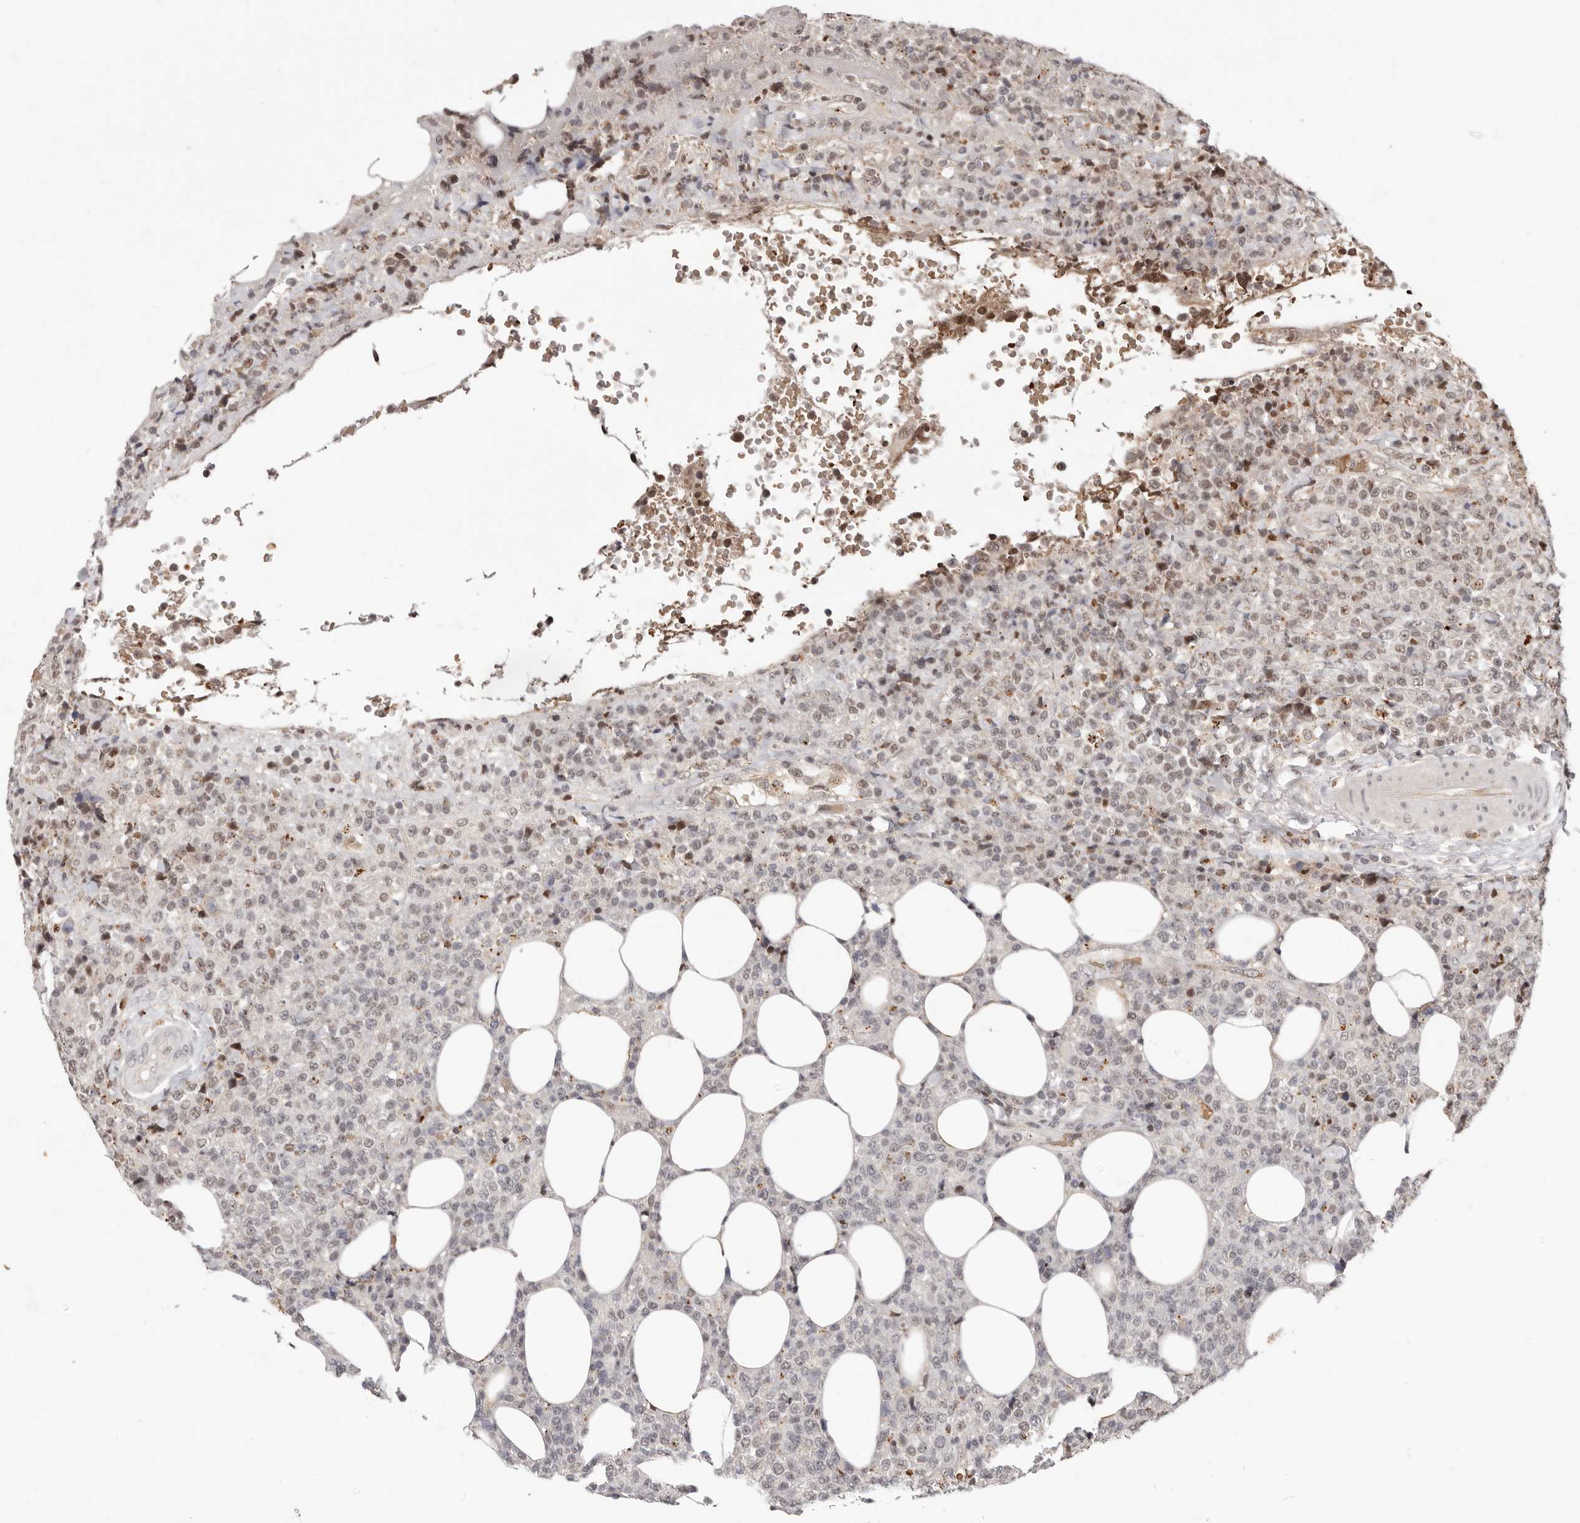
{"staining": {"intensity": "moderate", "quantity": "25%-75%", "location": "nuclear"}, "tissue": "lymphoma", "cell_type": "Tumor cells", "image_type": "cancer", "snomed": [{"axis": "morphology", "description": "Malignant lymphoma, non-Hodgkin's type, High grade"}, {"axis": "topography", "description": "Lymph node"}], "caption": "The histopathology image displays immunohistochemical staining of lymphoma. There is moderate nuclear staining is identified in about 25%-75% of tumor cells.", "gene": "NCOA3", "patient": {"sex": "male", "age": 13}}